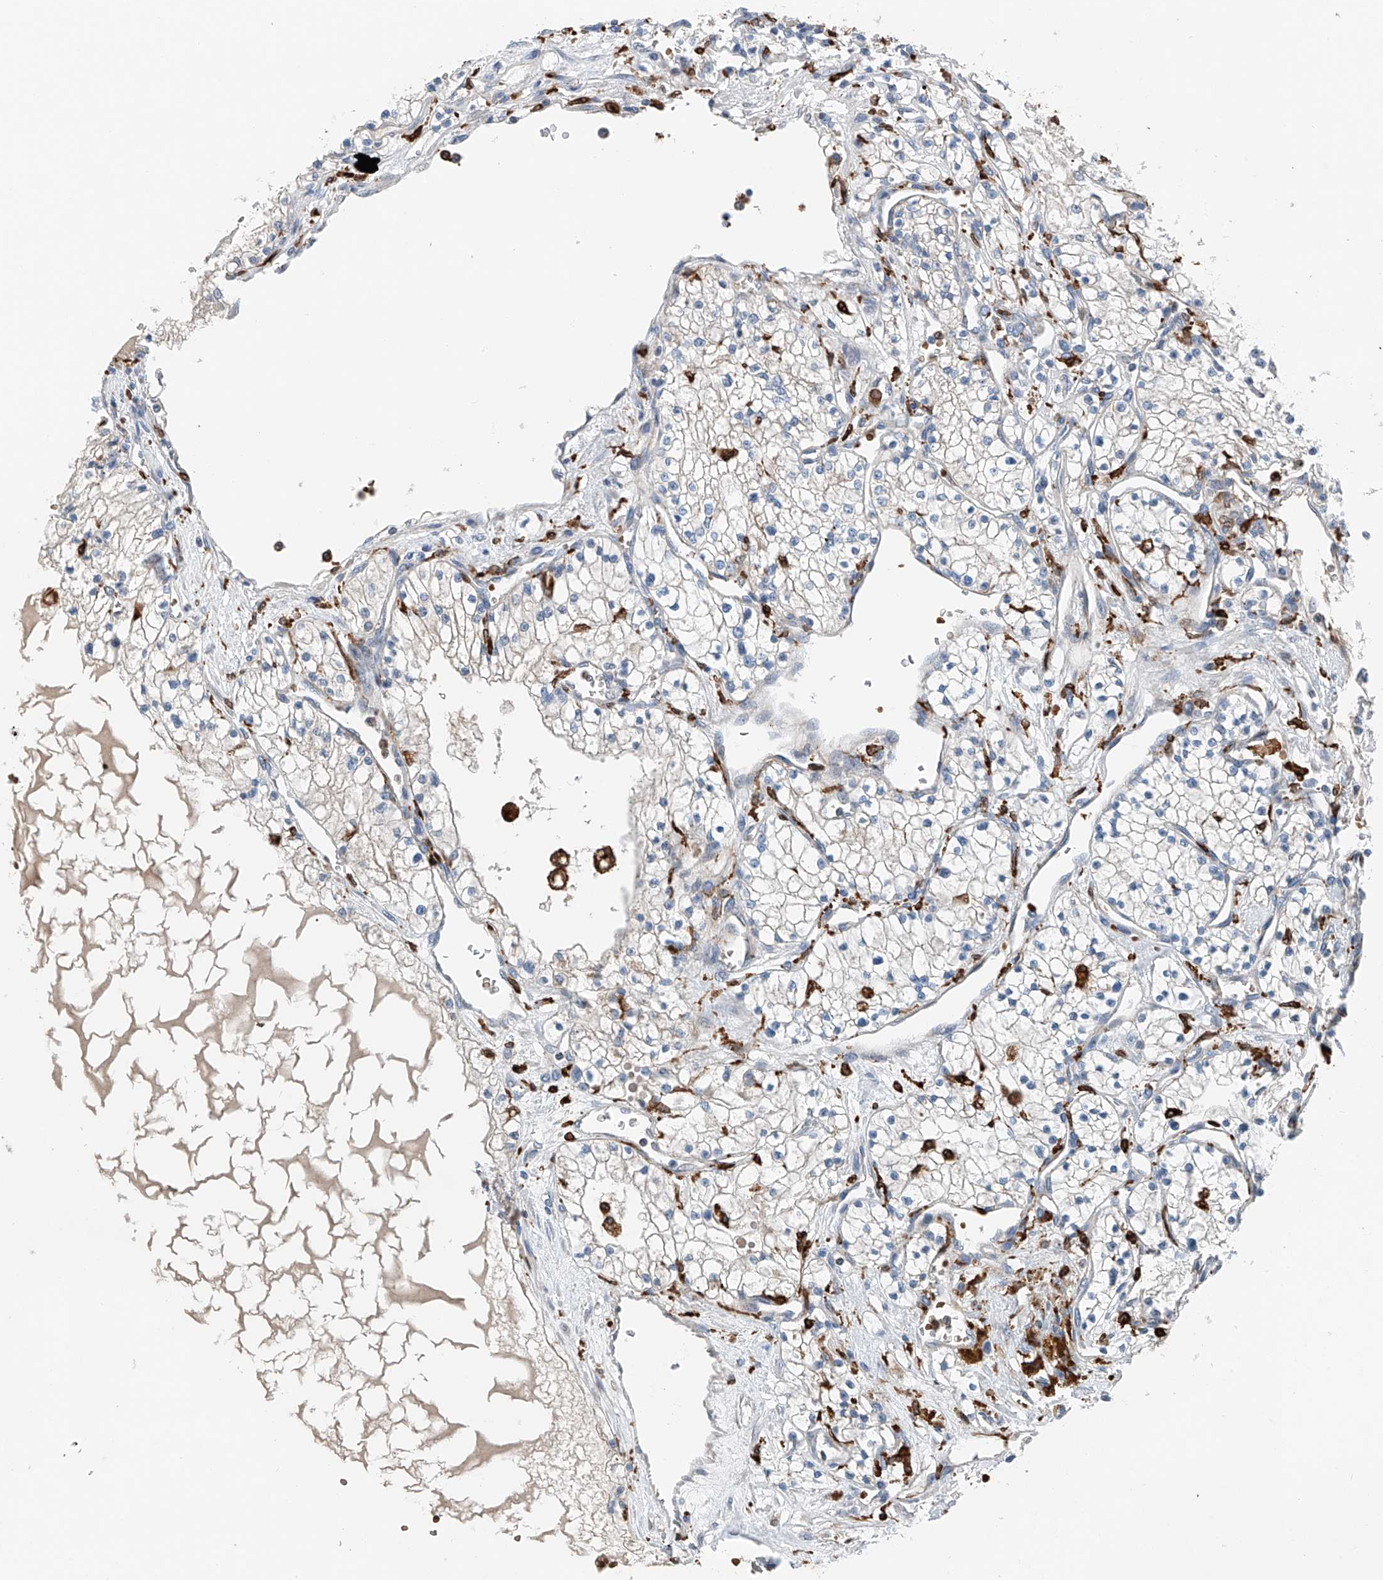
{"staining": {"intensity": "negative", "quantity": "none", "location": "none"}, "tissue": "renal cancer", "cell_type": "Tumor cells", "image_type": "cancer", "snomed": [{"axis": "morphology", "description": "Normal tissue, NOS"}, {"axis": "morphology", "description": "Adenocarcinoma, NOS"}, {"axis": "topography", "description": "Kidney"}], "caption": "Immunohistochemistry micrograph of renal cancer stained for a protein (brown), which demonstrates no staining in tumor cells. Brightfield microscopy of IHC stained with DAB (brown) and hematoxylin (blue), captured at high magnification.", "gene": "TBXAS1", "patient": {"sex": "male", "age": 68}}